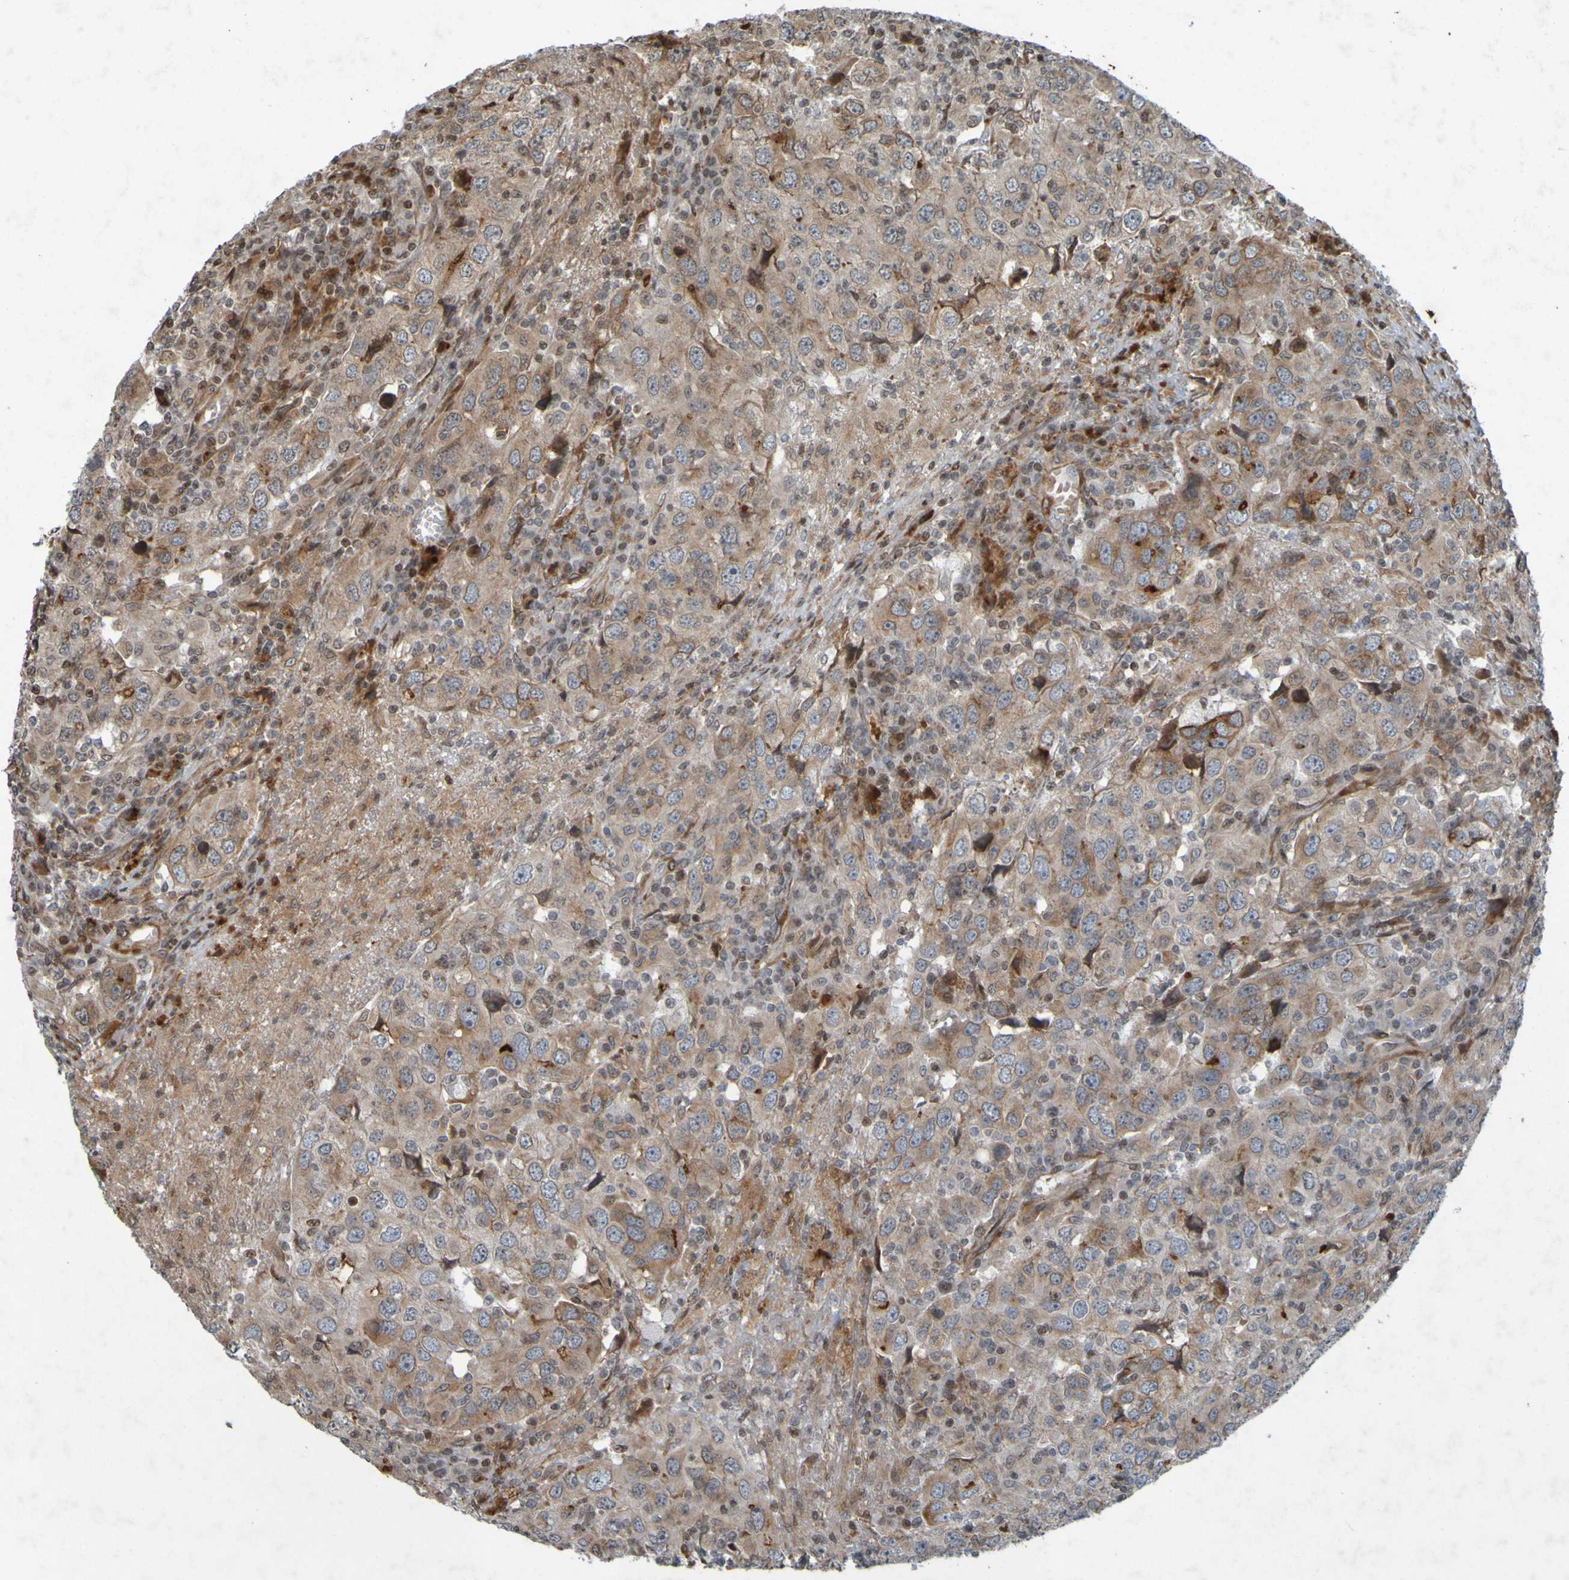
{"staining": {"intensity": "weak", "quantity": ">75%", "location": "cytoplasmic/membranous"}, "tissue": "head and neck cancer", "cell_type": "Tumor cells", "image_type": "cancer", "snomed": [{"axis": "morphology", "description": "Adenocarcinoma, NOS"}, {"axis": "topography", "description": "Salivary gland"}, {"axis": "topography", "description": "Head-Neck"}], "caption": "Immunohistochemistry (DAB) staining of adenocarcinoma (head and neck) shows weak cytoplasmic/membranous protein staining in about >75% of tumor cells.", "gene": "GUCY1A1", "patient": {"sex": "female", "age": 65}}